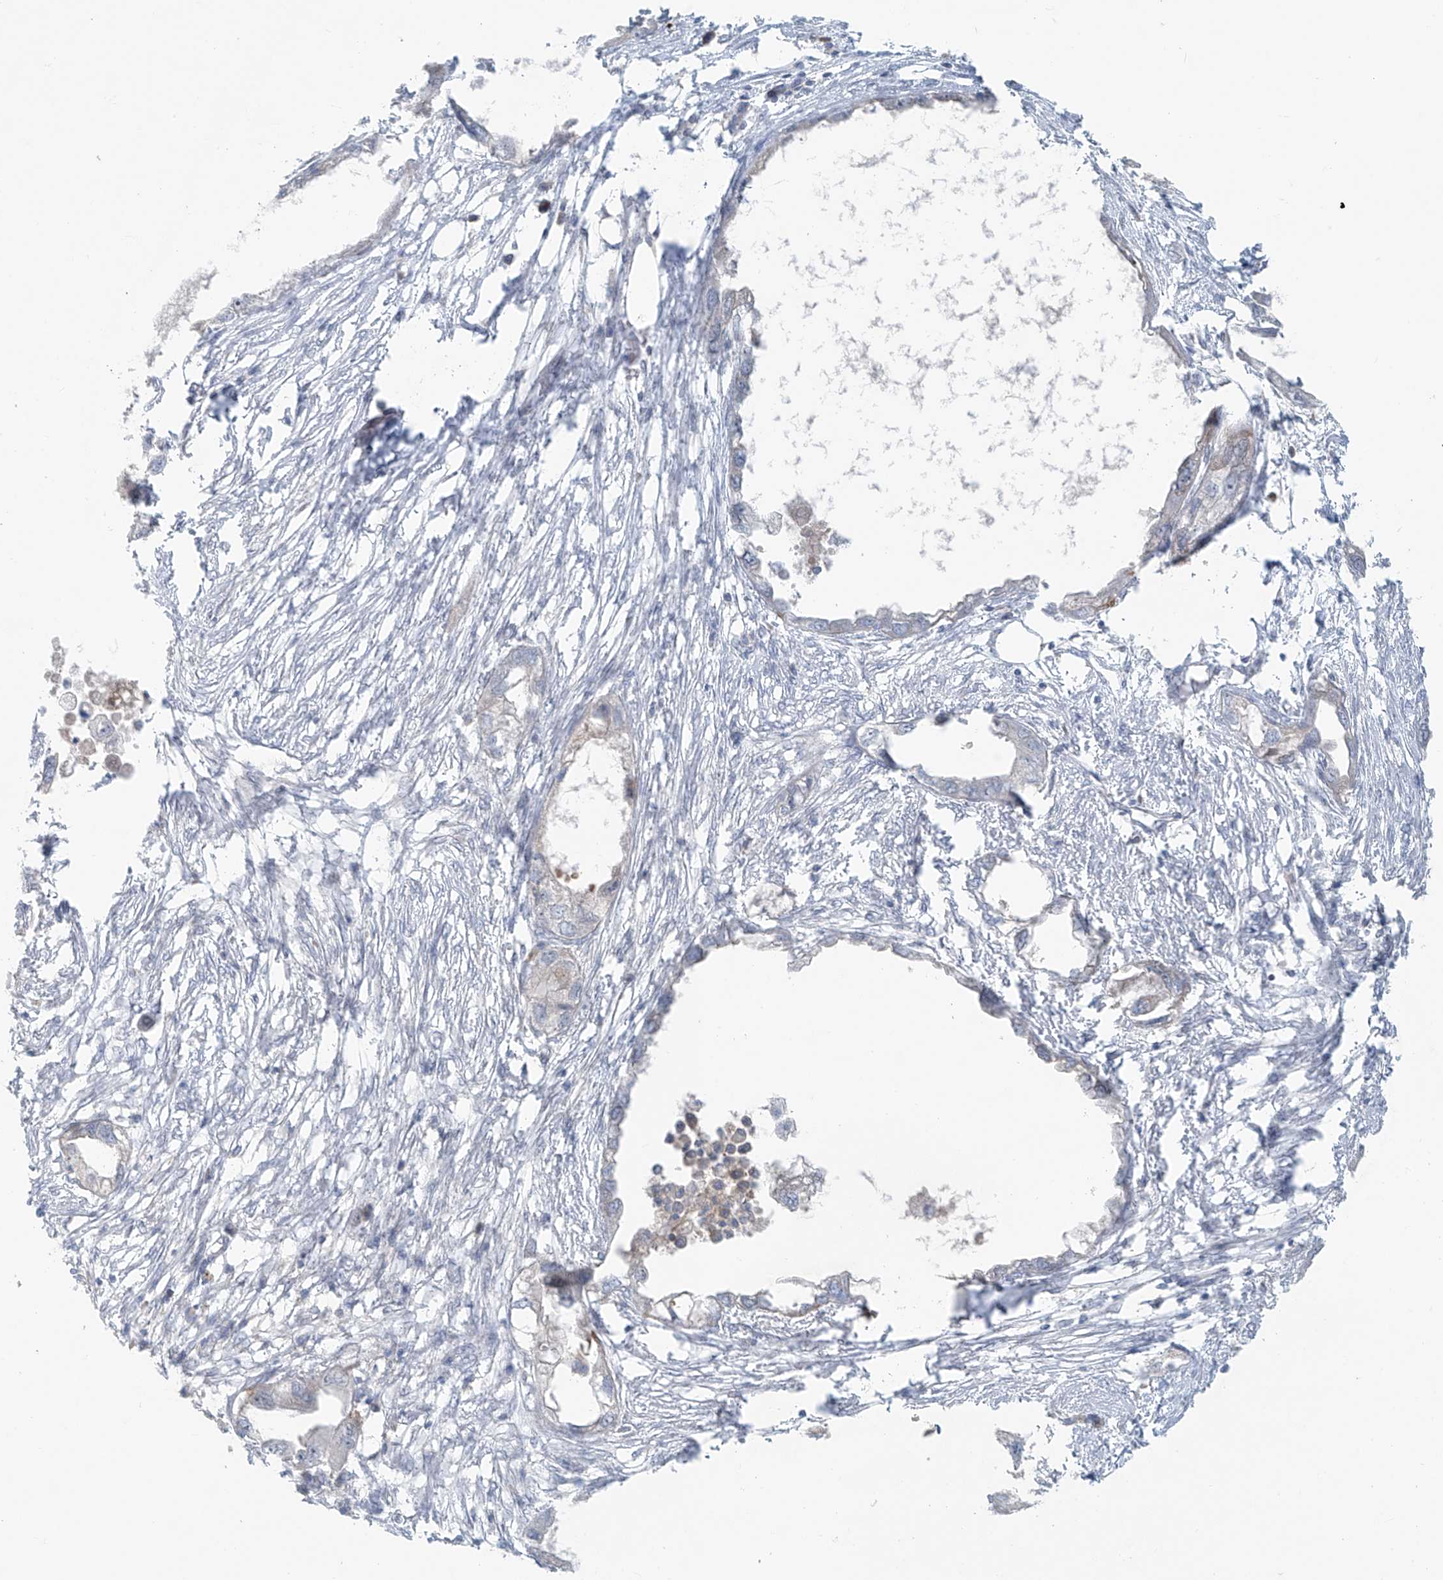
{"staining": {"intensity": "negative", "quantity": "none", "location": "none"}, "tissue": "endometrial cancer", "cell_type": "Tumor cells", "image_type": "cancer", "snomed": [{"axis": "morphology", "description": "Adenocarcinoma, NOS"}, {"axis": "morphology", "description": "Adenocarcinoma, metastatic, NOS"}, {"axis": "topography", "description": "Adipose tissue"}, {"axis": "topography", "description": "Endometrium"}], "caption": "Endometrial metastatic adenocarcinoma stained for a protein using immunohistochemistry (IHC) displays no expression tumor cells.", "gene": "PPAT", "patient": {"sex": "female", "age": 67}}